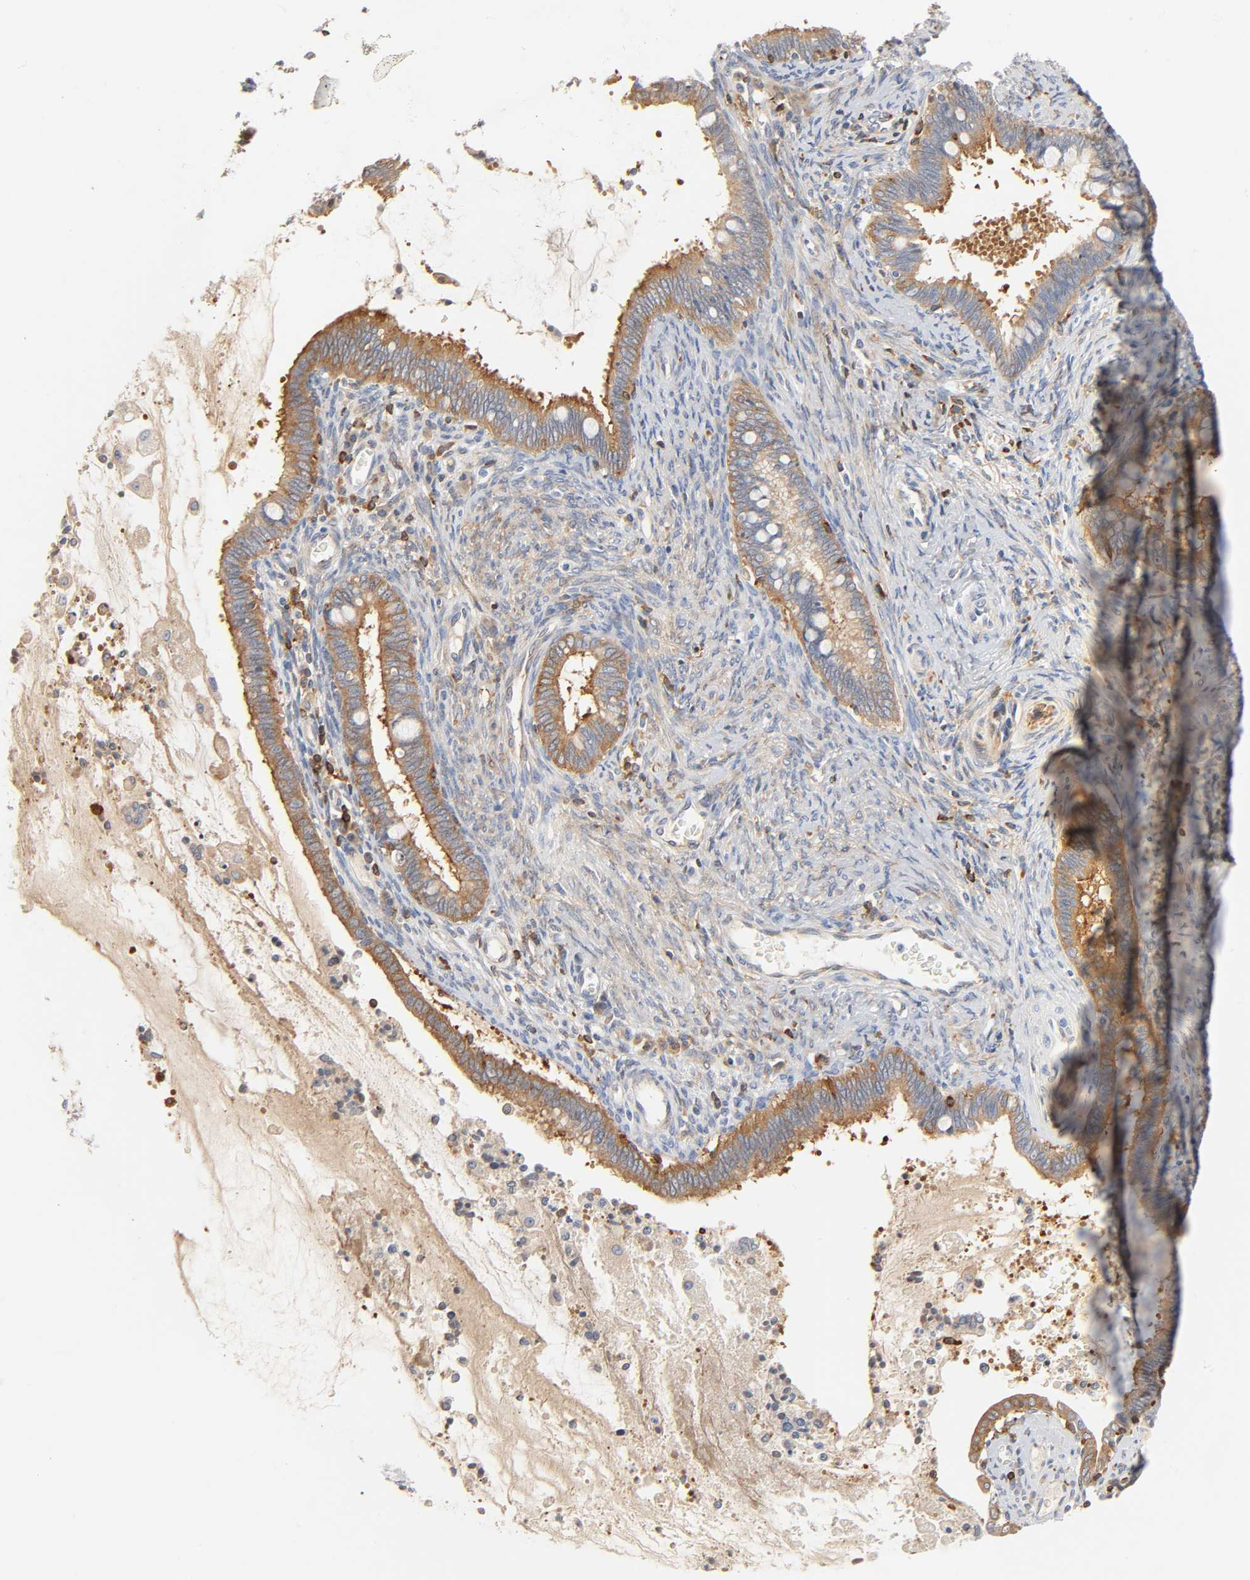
{"staining": {"intensity": "moderate", "quantity": ">75%", "location": "cytoplasmic/membranous"}, "tissue": "cervical cancer", "cell_type": "Tumor cells", "image_type": "cancer", "snomed": [{"axis": "morphology", "description": "Adenocarcinoma, NOS"}, {"axis": "topography", "description": "Cervix"}], "caption": "Immunohistochemical staining of human cervical cancer reveals moderate cytoplasmic/membranous protein staining in approximately >75% of tumor cells. (Stains: DAB in brown, nuclei in blue, Microscopy: brightfield microscopy at high magnification).", "gene": "BIN1", "patient": {"sex": "female", "age": 44}}